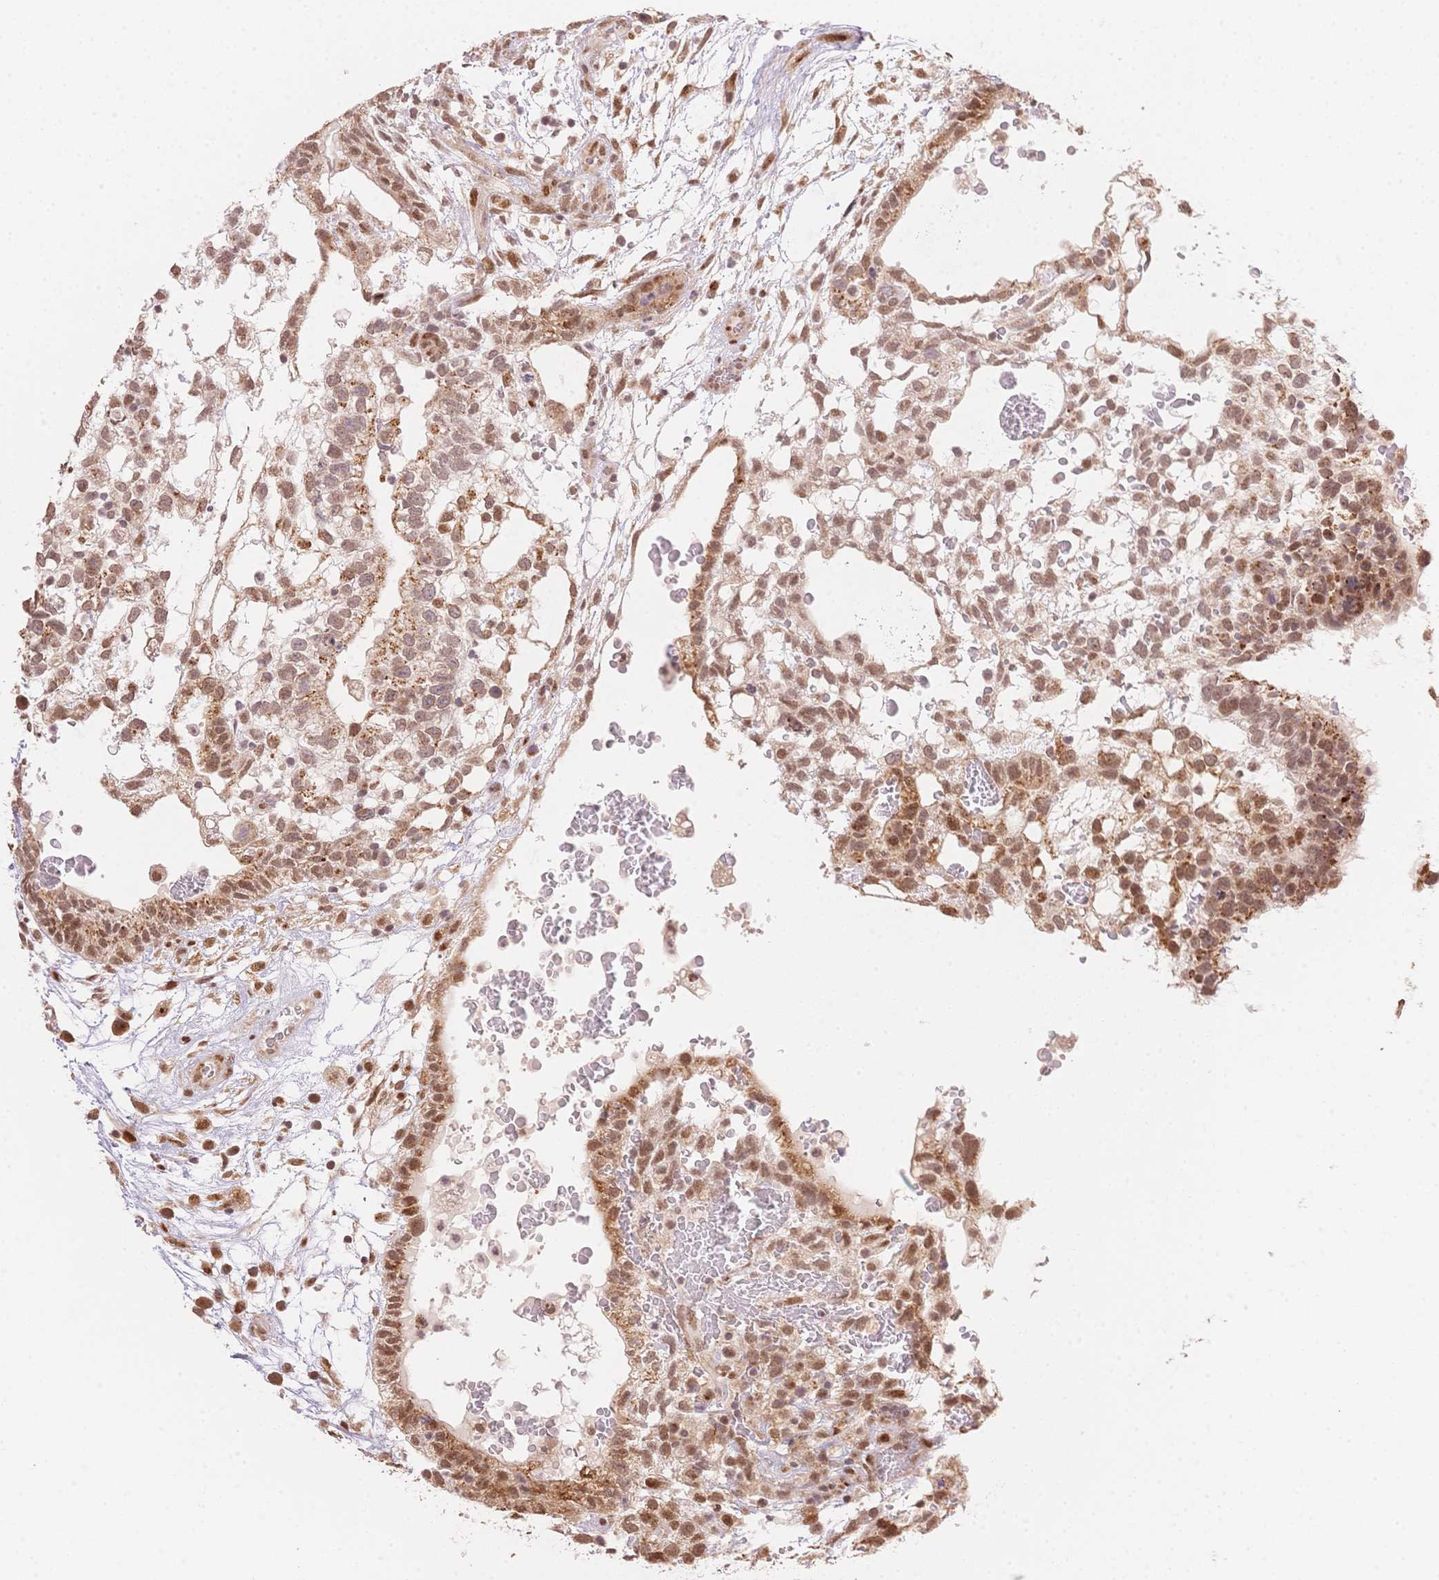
{"staining": {"intensity": "moderate", "quantity": ">75%", "location": "cytoplasmic/membranous,nuclear"}, "tissue": "testis cancer", "cell_type": "Tumor cells", "image_type": "cancer", "snomed": [{"axis": "morphology", "description": "Normal tissue, NOS"}, {"axis": "morphology", "description": "Carcinoma, Embryonal, NOS"}, {"axis": "topography", "description": "Testis"}], "caption": "This is a photomicrograph of immunohistochemistry staining of testis cancer (embryonal carcinoma), which shows moderate staining in the cytoplasmic/membranous and nuclear of tumor cells.", "gene": "STK39", "patient": {"sex": "male", "age": 32}}